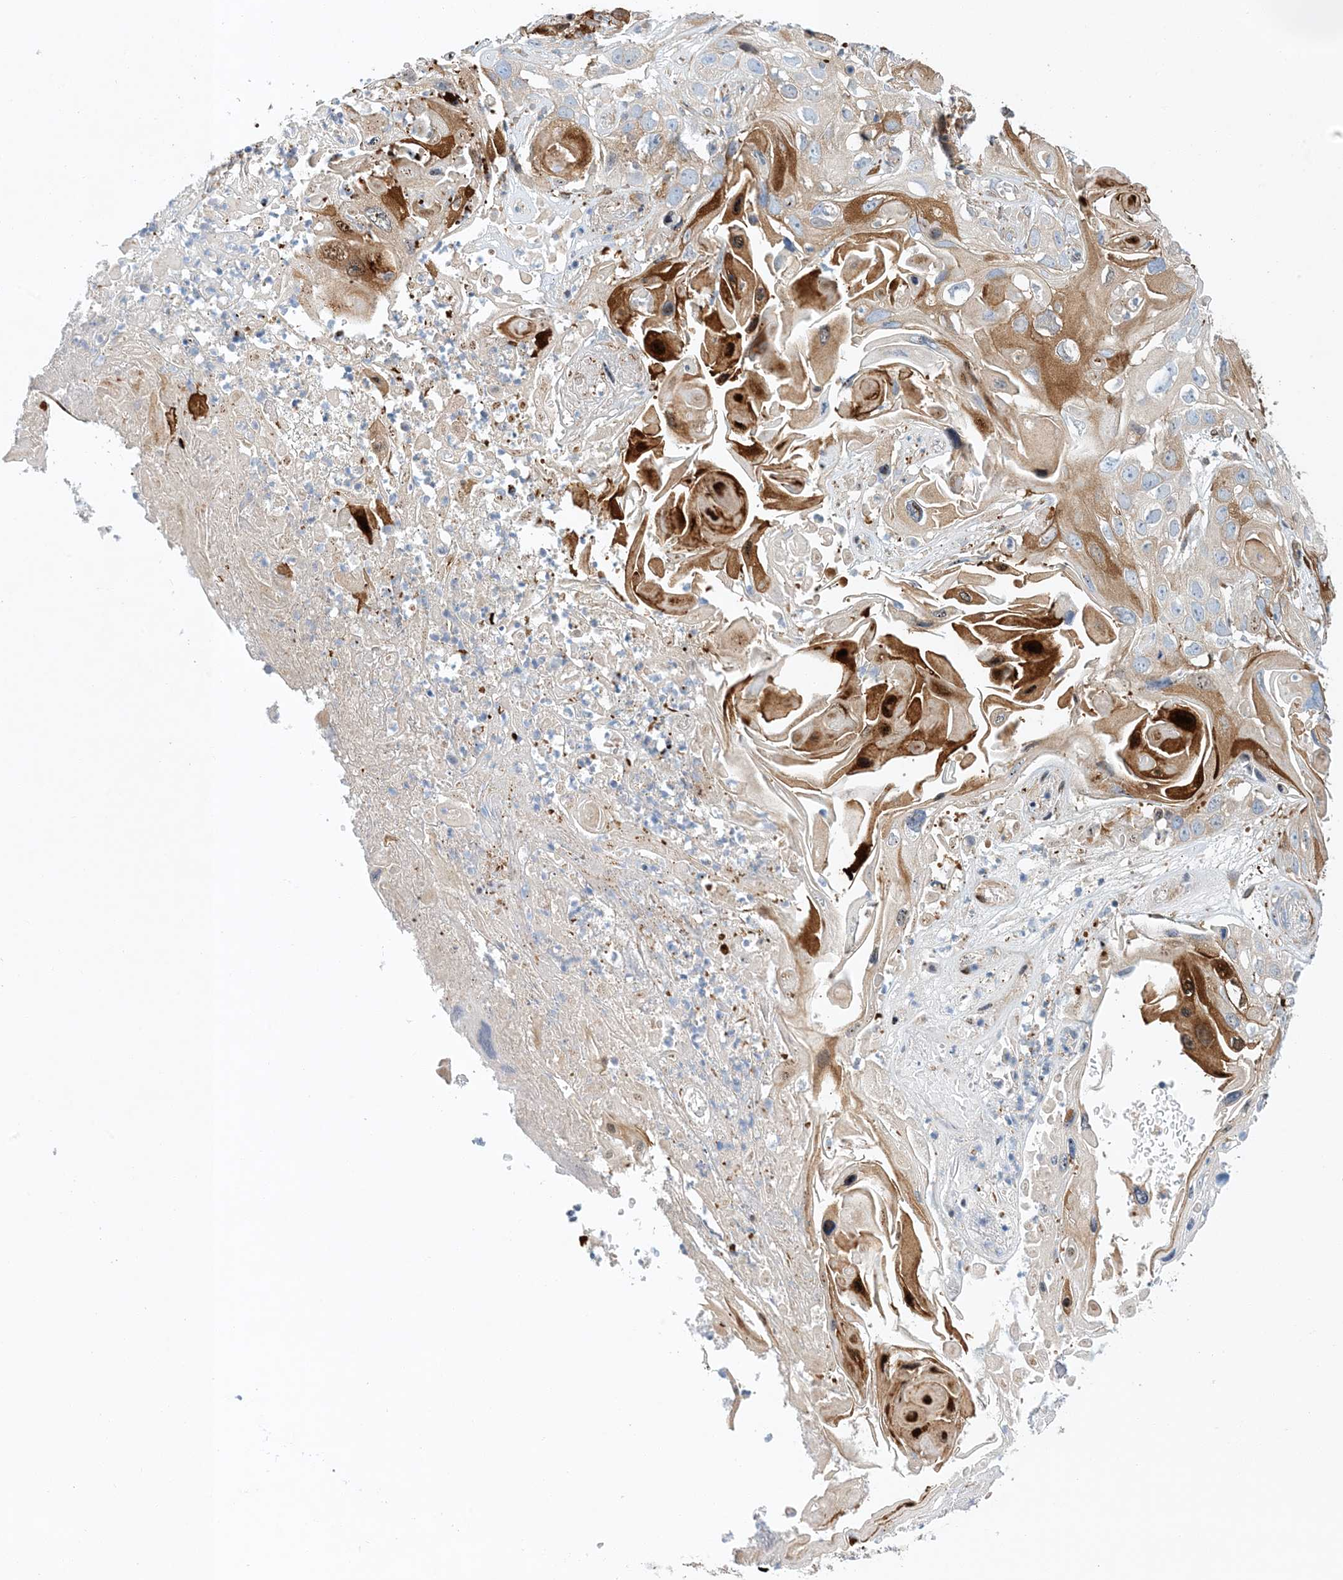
{"staining": {"intensity": "moderate", "quantity": "<25%", "location": "cytoplasmic/membranous"}, "tissue": "skin cancer", "cell_type": "Tumor cells", "image_type": "cancer", "snomed": [{"axis": "morphology", "description": "Squamous cell carcinoma, NOS"}, {"axis": "topography", "description": "Skin"}], "caption": "Moderate cytoplasmic/membranous protein positivity is present in approximately <25% of tumor cells in skin cancer.", "gene": "PCDHA2", "patient": {"sex": "male", "age": 55}}